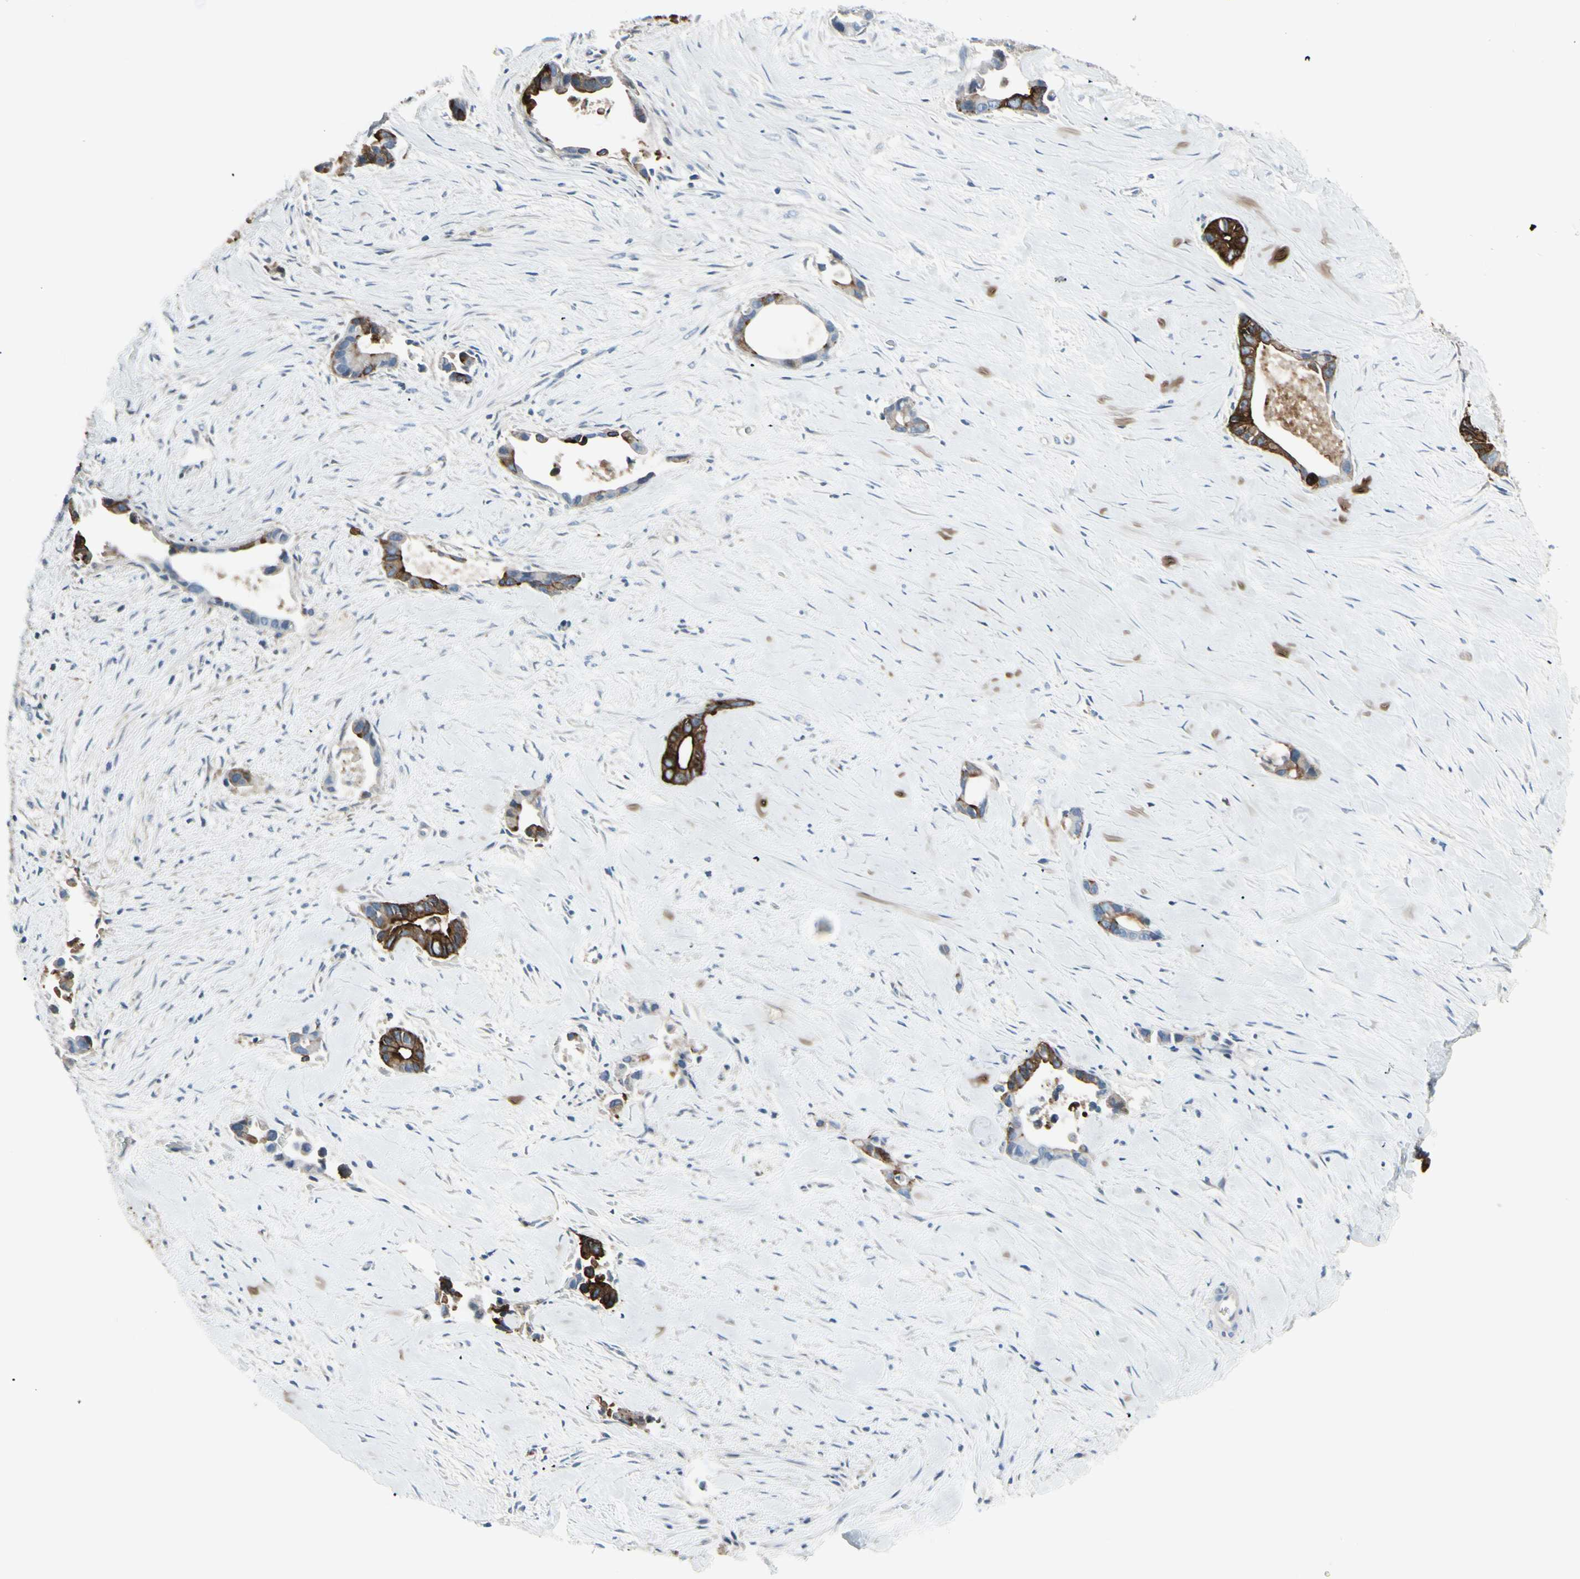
{"staining": {"intensity": "strong", "quantity": ">75%", "location": "cytoplasmic/membranous"}, "tissue": "liver cancer", "cell_type": "Tumor cells", "image_type": "cancer", "snomed": [{"axis": "morphology", "description": "Cholangiocarcinoma"}, {"axis": "topography", "description": "Liver"}], "caption": "Protein staining reveals strong cytoplasmic/membranous staining in approximately >75% of tumor cells in liver cancer. The protein is shown in brown color, while the nuclei are stained blue.", "gene": "PIGR", "patient": {"sex": "female", "age": 55}}